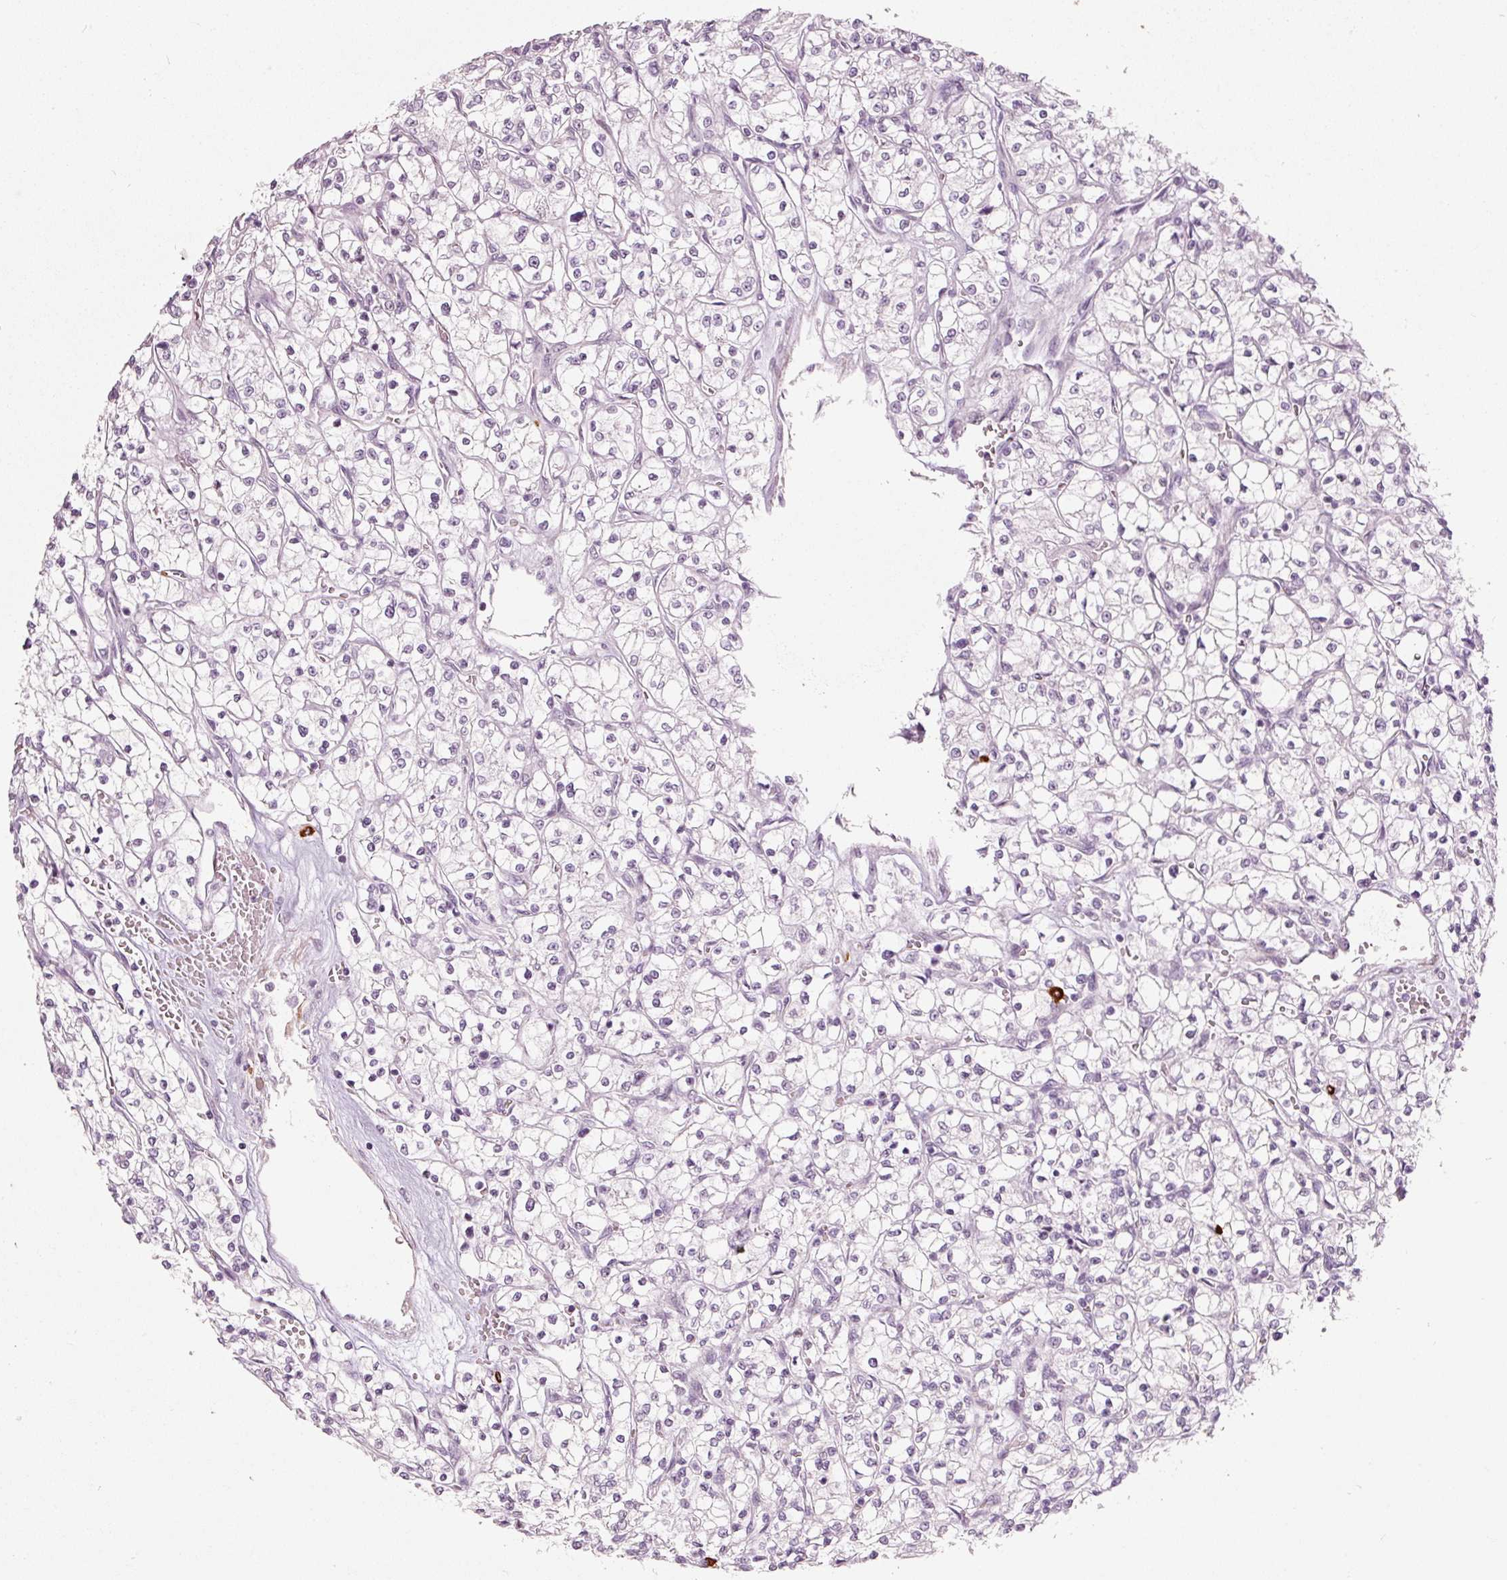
{"staining": {"intensity": "negative", "quantity": "none", "location": "none"}, "tissue": "renal cancer", "cell_type": "Tumor cells", "image_type": "cancer", "snomed": [{"axis": "morphology", "description": "Adenocarcinoma, NOS"}, {"axis": "topography", "description": "Kidney"}], "caption": "Immunohistochemistry photomicrograph of neoplastic tissue: renal adenocarcinoma stained with DAB demonstrates no significant protein staining in tumor cells.", "gene": "MXRA8", "patient": {"sex": "female", "age": 64}}